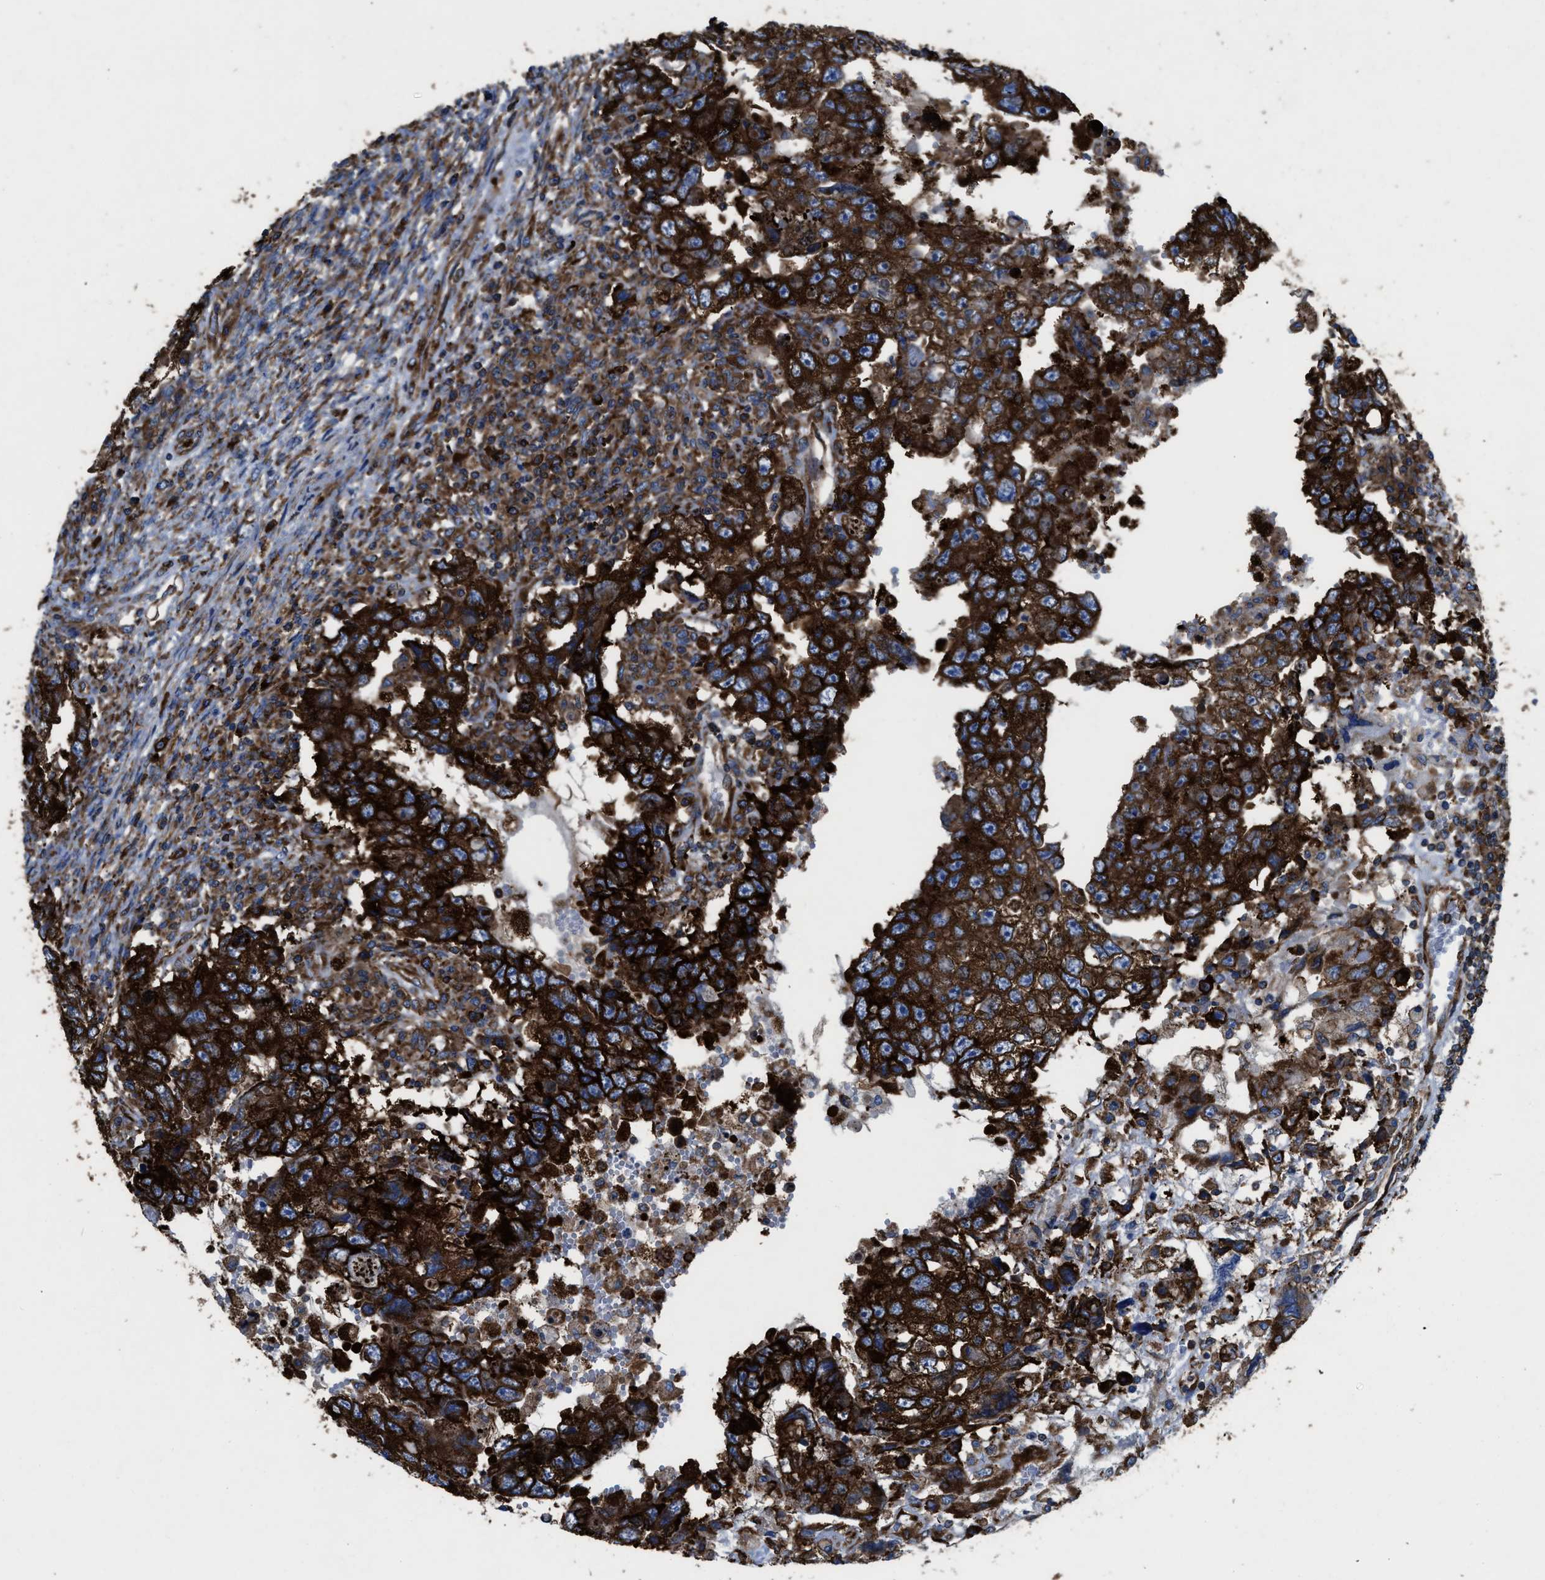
{"staining": {"intensity": "strong", "quantity": ">75%", "location": "cytoplasmic/membranous"}, "tissue": "testis cancer", "cell_type": "Tumor cells", "image_type": "cancer", "snomed": [{"axis": "morphology", "description": "Carcinoma, Embryonal, NOS"}, {"axis": "topography", "description": "Testis"}], "caption": "An IHC photomicrograph of neoplastic tissue is shown. Protein staining in brown highlights strong cytoplasmic/membranous positivity in testis cancer (embryonal carcinoma) within tumor cells. (Brightfield microscopy of DAB IHC at high magnification).", "gene": "CAPRIN1", "patient": {"sex": "male", "age": 26}}